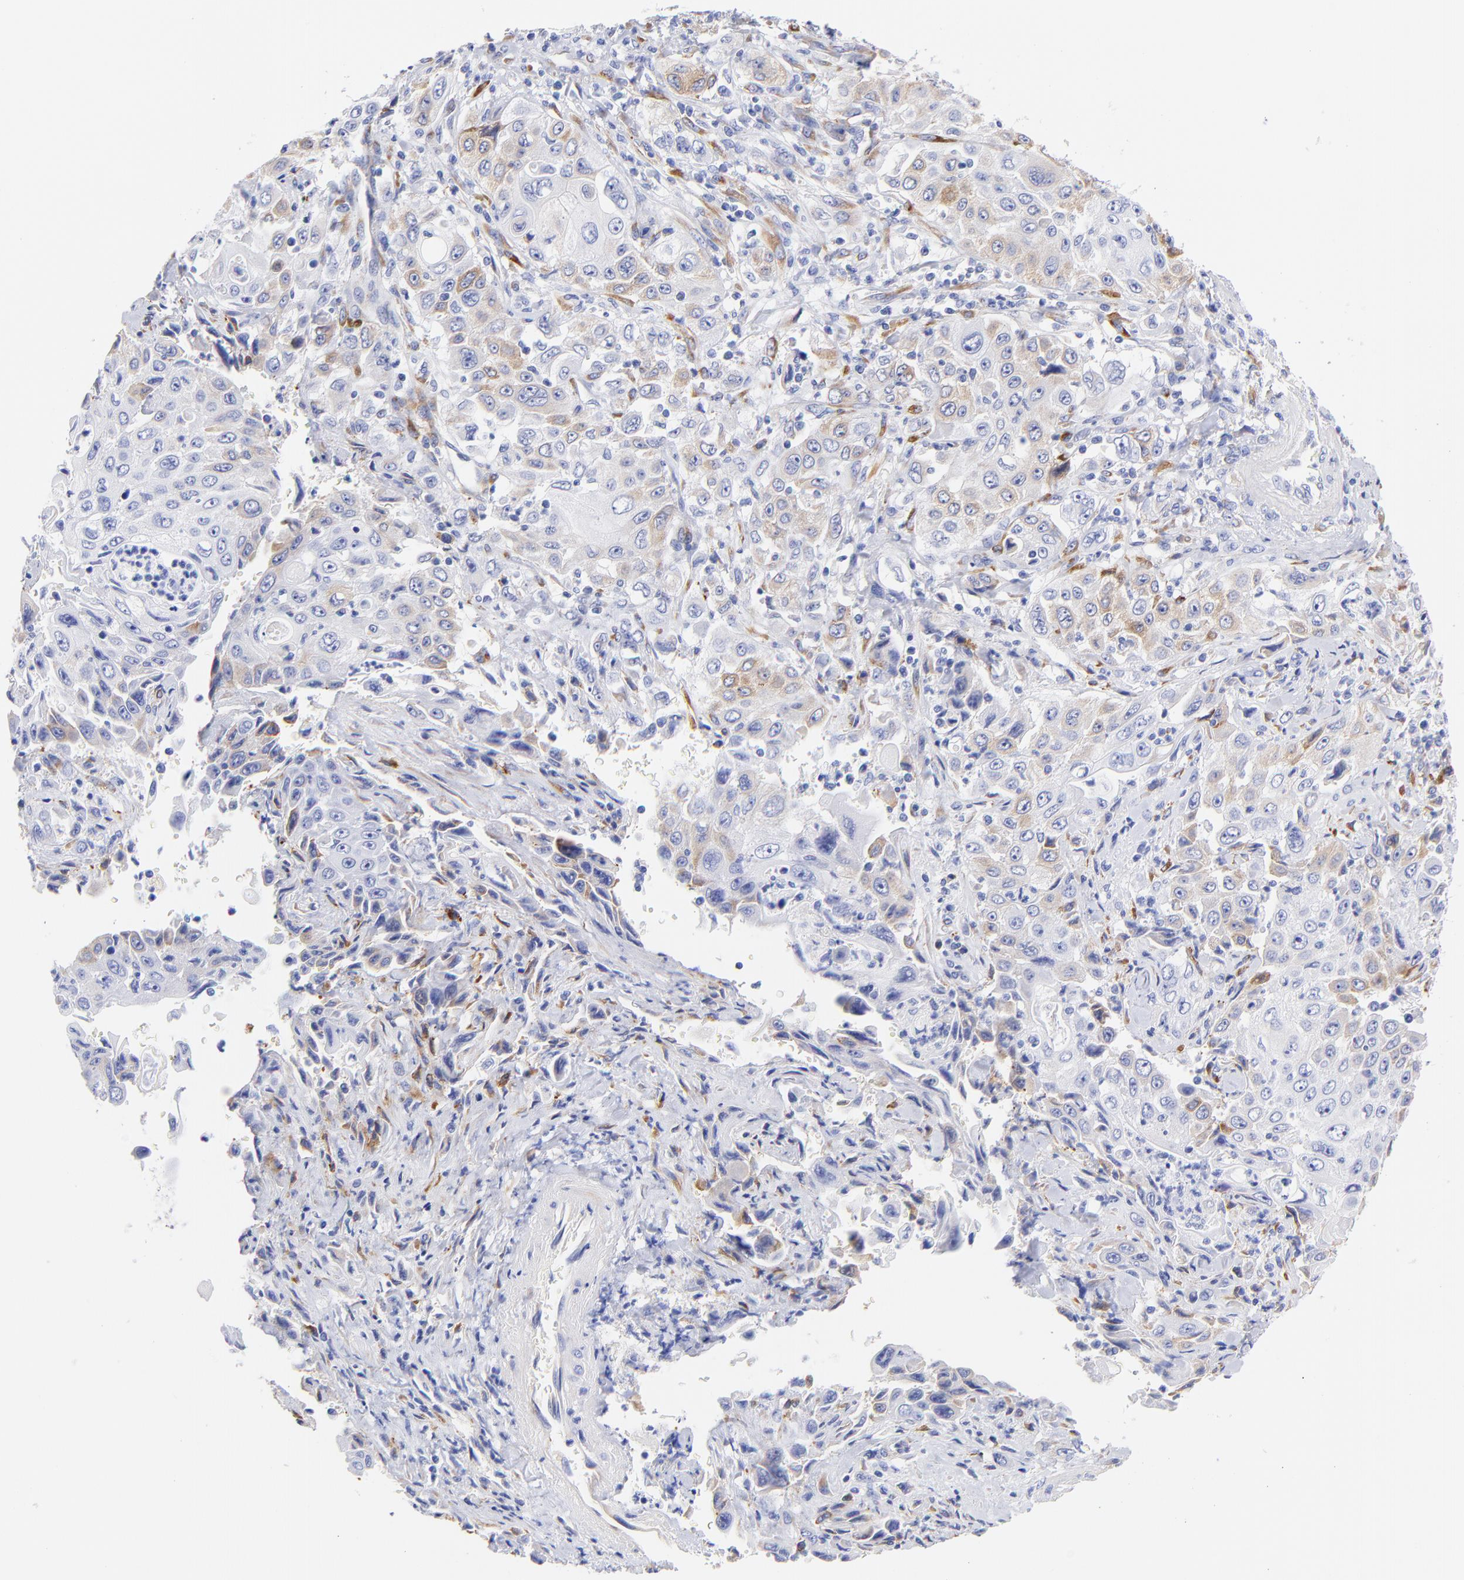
{"staining": {"intensity": "weak", "quantity": "<25%", "location": "cytoplasmic/membranous"}, "tissue": "pancreatic cancer", "cell_type": "Tumor cells", "image_type": "cancer", "snomed": [{"axis": "morphology", "description": "Adenocarcinoma, NOS"}, {"axis": "topography", "description": "Pancreas"}], "caption": "Histopathology image shows no significant protein expression in tumor cells of adenocarcinoma (pancreatic).", "gene": "C1QTNF6", "patient": {"sex": "male", "age": 70}}